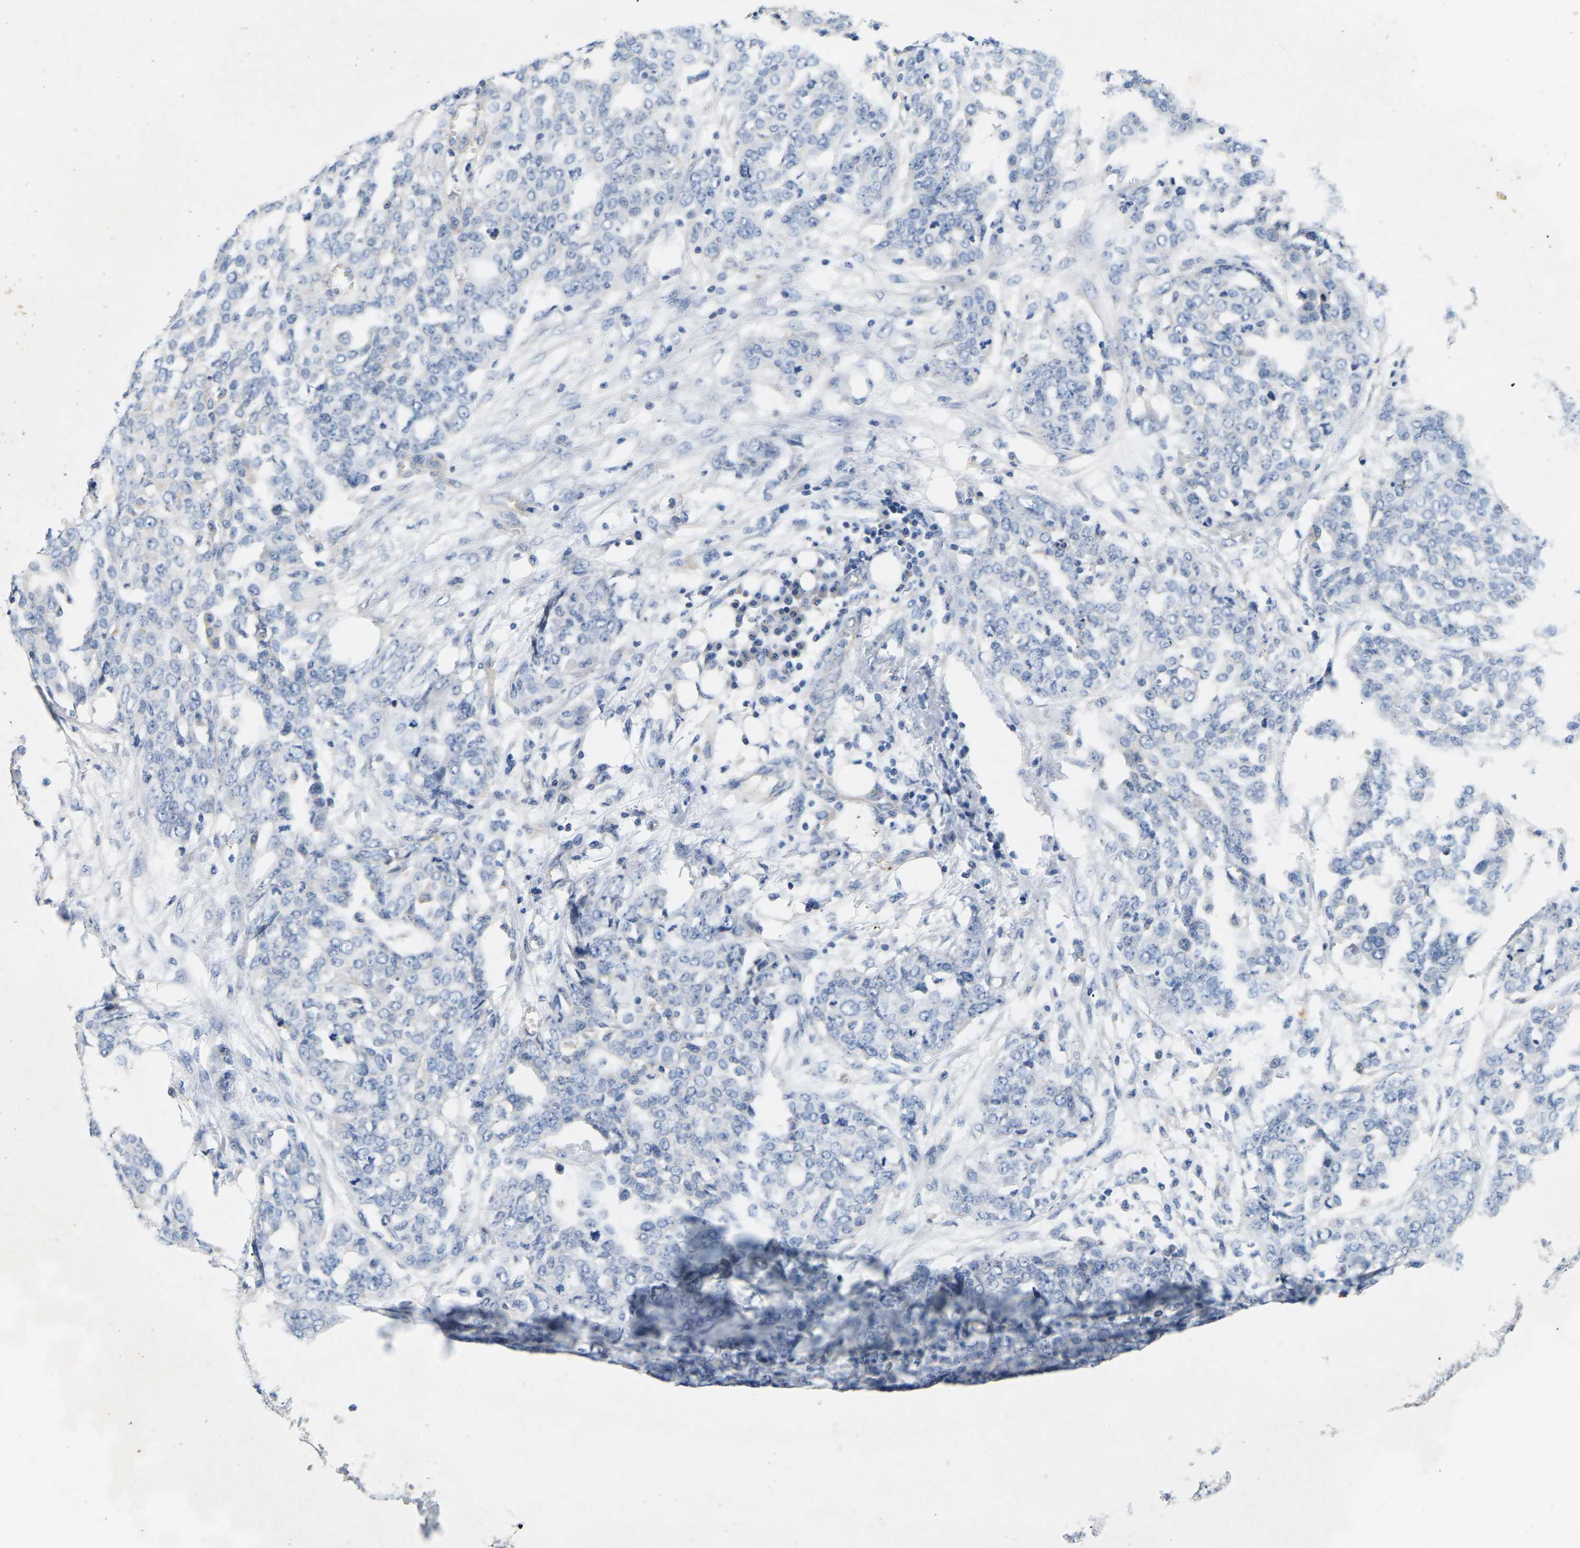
{"staining": {"intensity": "negative", "quantity": "none", "location": "none"}, "tissue": "ovarian cancer", "cell_type": "Tumor cells", "image_type": "cancer", "snomed": [{"axis": "morphology", "description": "Cystadenocarcinoma, serous, NOS"}, {"axis": "topography", "description": "Soft tissue"}, {"axis": "topography", "description": "Ovary"}], "caption": "An immunohistochemistry (IHC) photomicrograph of serous cystadenocarcinoma (ovarian) is shown. There is no staining in tumor cells of serous cystadenocarcinoma (ovarian).", "gene": "ITGA5", "patient": {"sex": "female", "age": 57}}